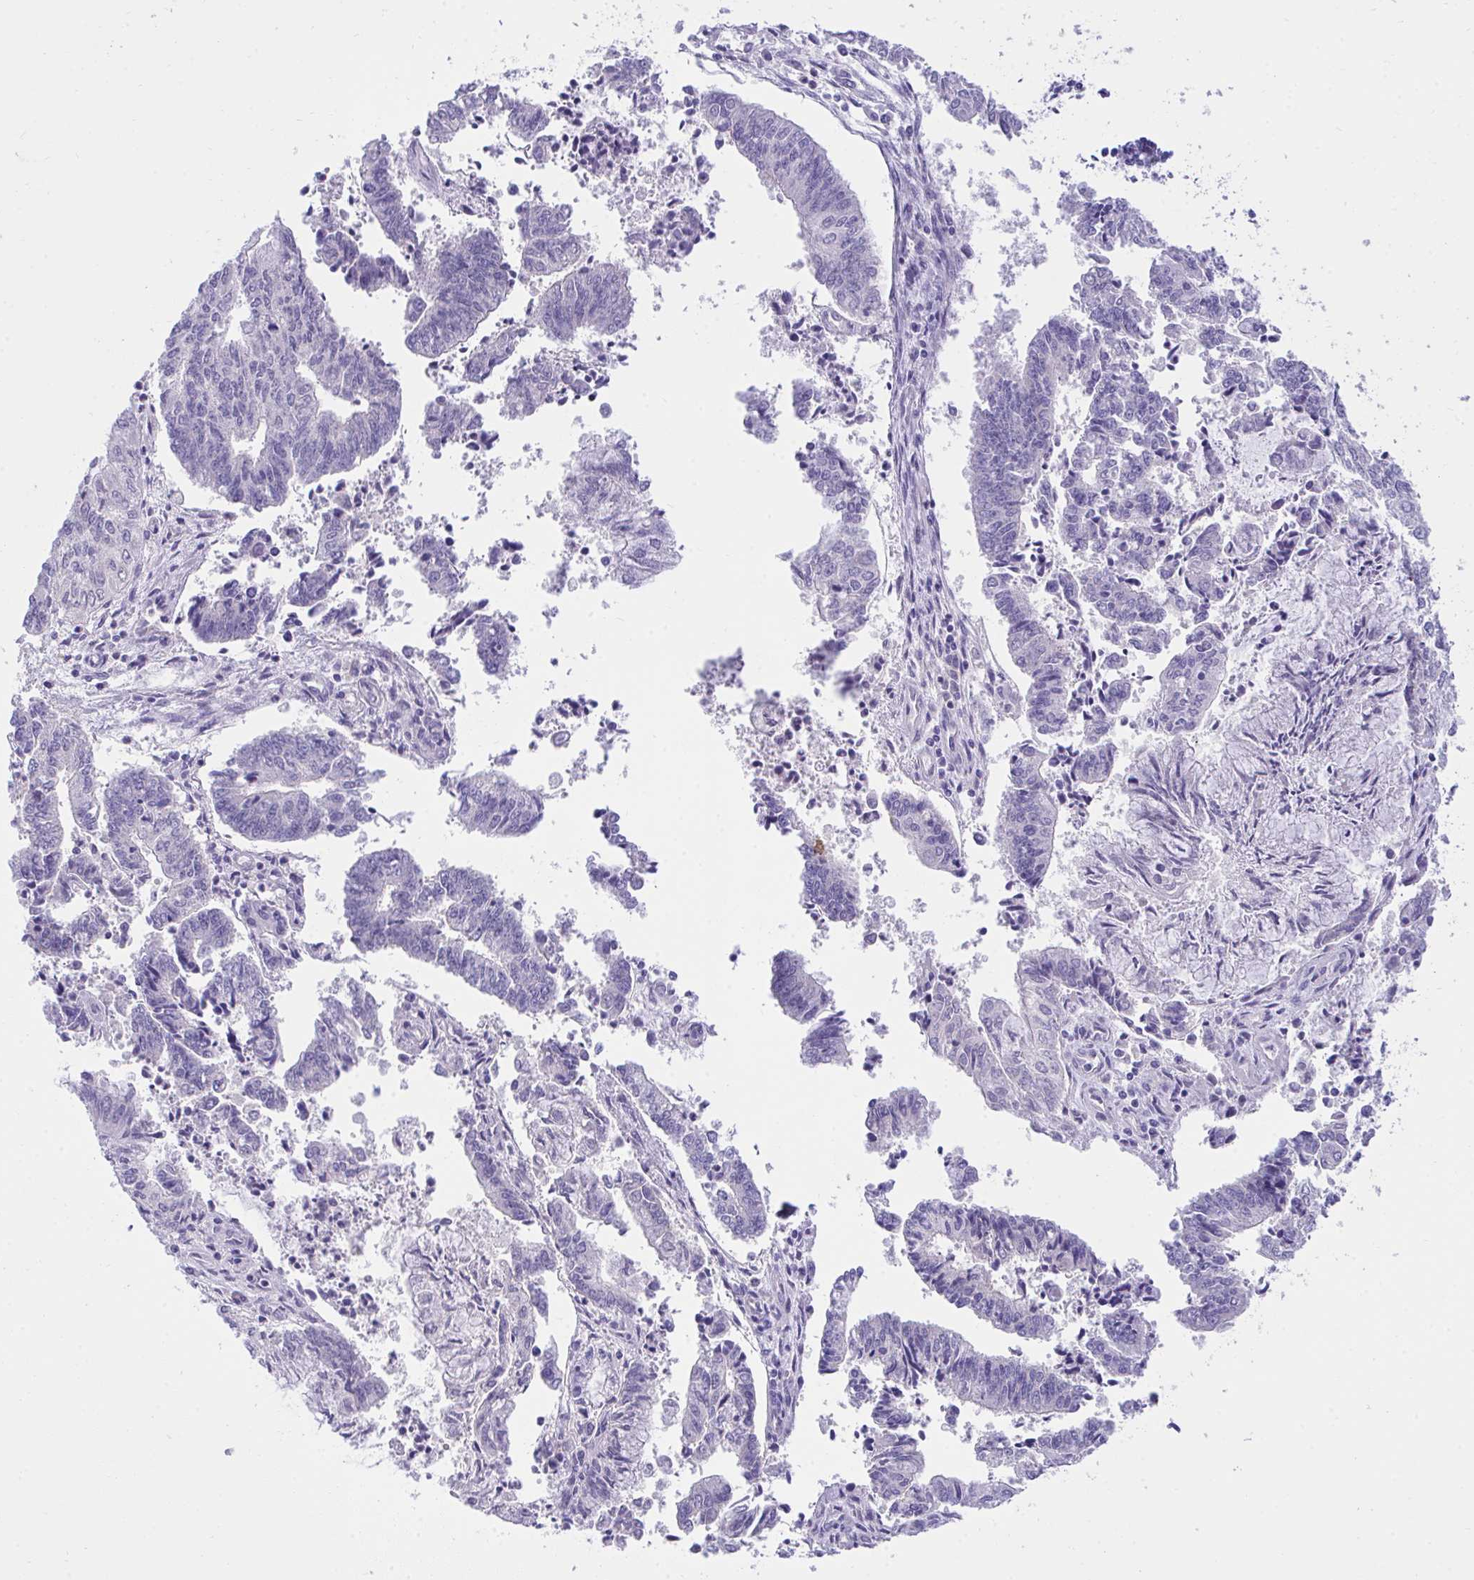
{"staining": {"intensity": "negative", "quantity": "none", "location": "none"}, "tissue": "endometrial cancer", "cell_type": "Tumor cells", "image_type": "cancer", "snomed": [{"axis": "morphology", "description": "Adenocarcinoma, NOS"}, {"axis": "topography", "description": "Endometrium"}], "caption": "Adenocarcinoma (endometrial) was stained to show a protein in brown. There is no significant positivity in tumor cells.", "gene": "TMCO5A", "patient": {"sex": "female", "age": 61}}